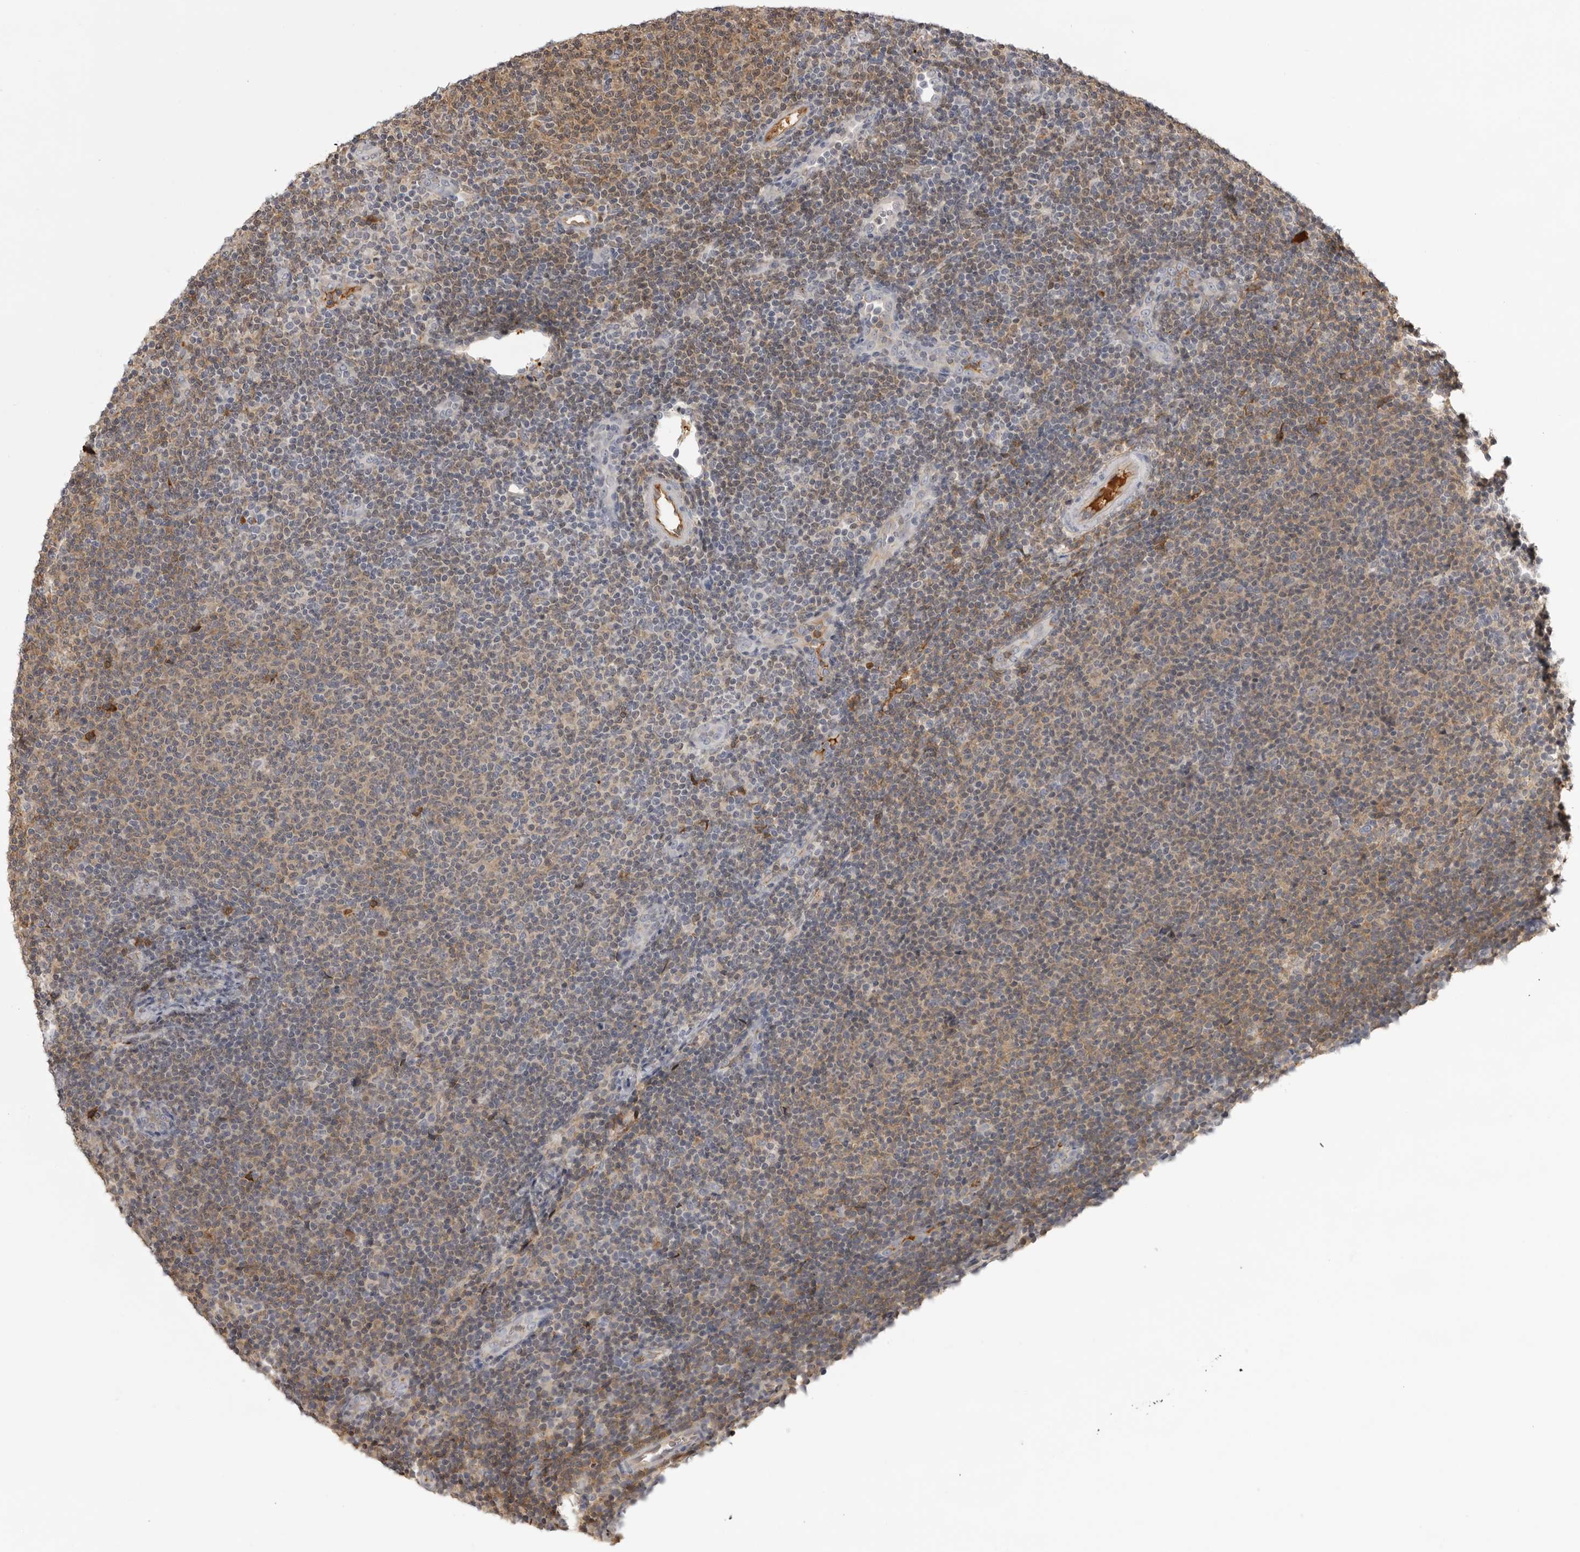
{"staining": {"intensity": "weak", "quantity": "25%-75%", "location": "cytoplasmic/membranous"}, "tissue": "lymphoma", "cell_type": "Tumor cells", "image_type": "cancer", "snomed": [{"axis": "morphology", "description": "Malignant lymphoma, non-Hodgkin's type, Low grade"}, {"axis": "topography", "description": "Lymph node"}], "caption": "Lymphoma was stained to show a protein in brown. There is low levels of weak cytoplasmic/membranous positivity in approximately 25%-75% of tumor cells. (Brightfield microscopy of DAB IHC at high magnification).", "gene": "PLEKHF2", "patient": {"sex": "male", "age": 66}}